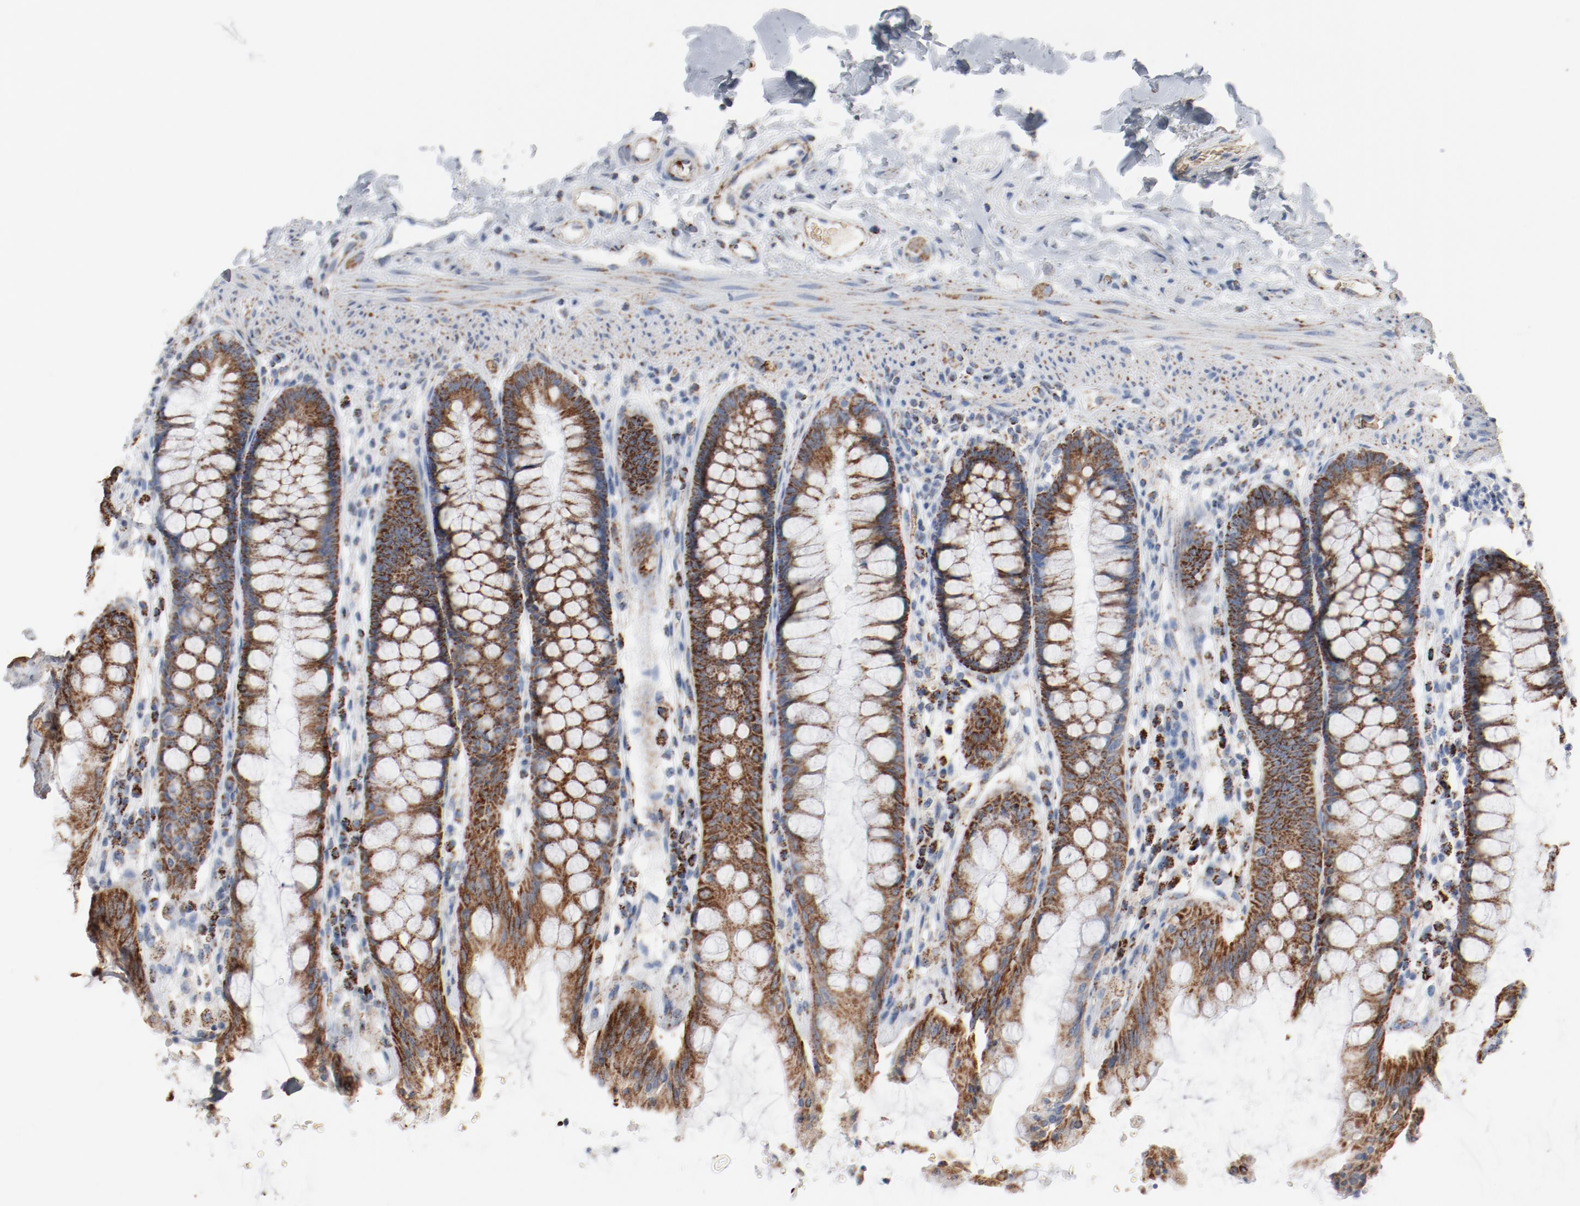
{"staining": {"intensity": "moderate", "quantity": ">75%", "location": "cytoplasmic/membranous"}, "tissue": "rectum", "cell_type": "Glandular cells", "image_type": "normal", "snomed": [{"axis": "morphology", "description": "Normal tissue, NOS"}, {"axis": "topography", "description": "Rectum"}], "caption": "The photomicrograph shows immunohistochemical staining of benign rectum. There is moderate cytoplasmic/membranous staining is appreciated in about >75% of glandular cells.", "gene": "NDUFB8", "patient": {"sex": "female", "age": 46}}